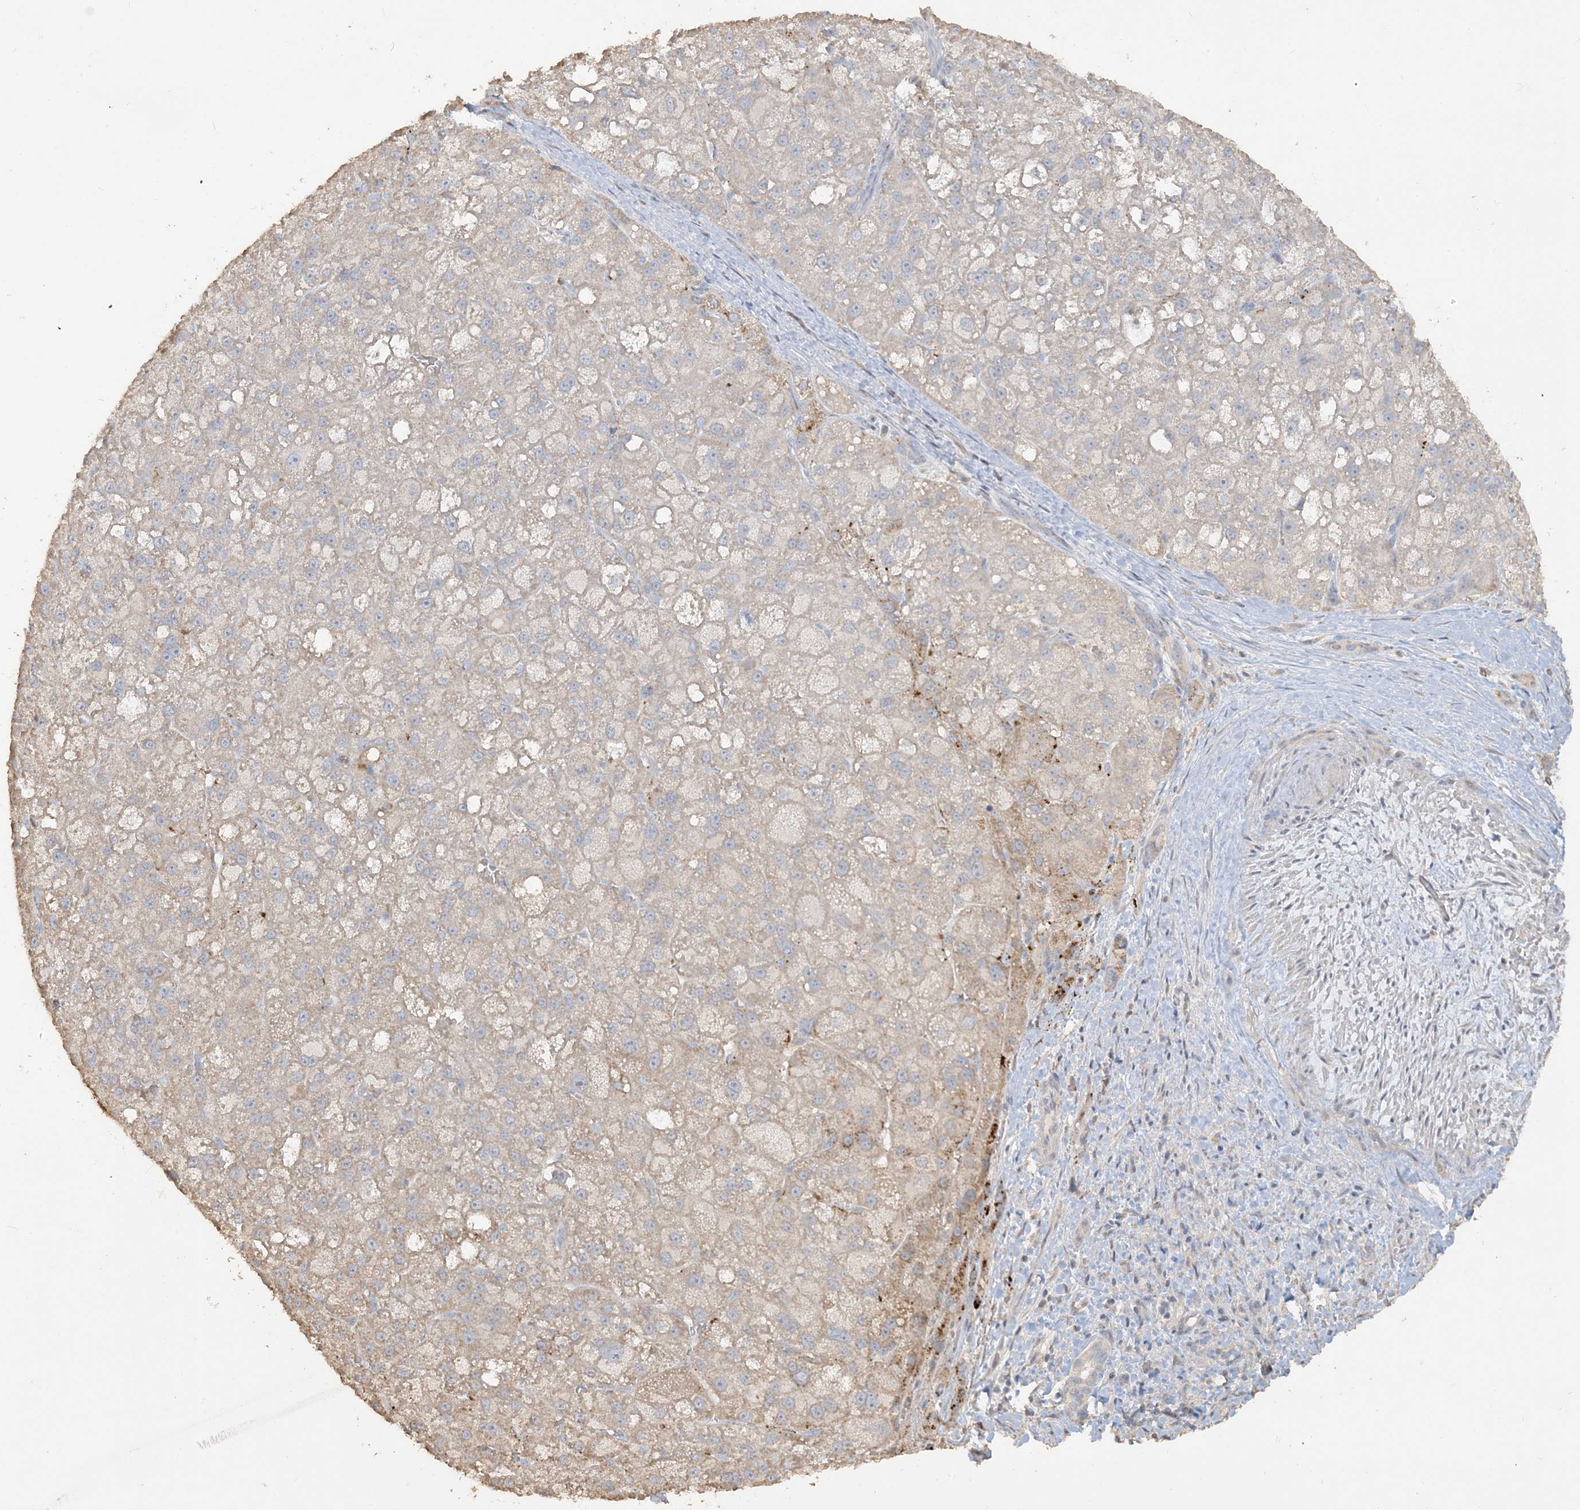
{"staining": {"intensity": "weak", "quantity": "<25%", "location": "cytoplasmic/membranous"}, "tissue": "liver cancer", "cell_type": "Tumor cells", "image_type": "cancer", "snomed": [{"axis": "morphology", "description": "Carcinoma, Hepatocellular, NOS"}, {"axis": "topography", "description": "Liver"}], "caption": "A micrograph of liver hepatocellular carcinoma stained for a protein shows no brown staining in tumor cells.", "gene": "SFMBT2", "patient": {"sex": "male", "age": 57}}